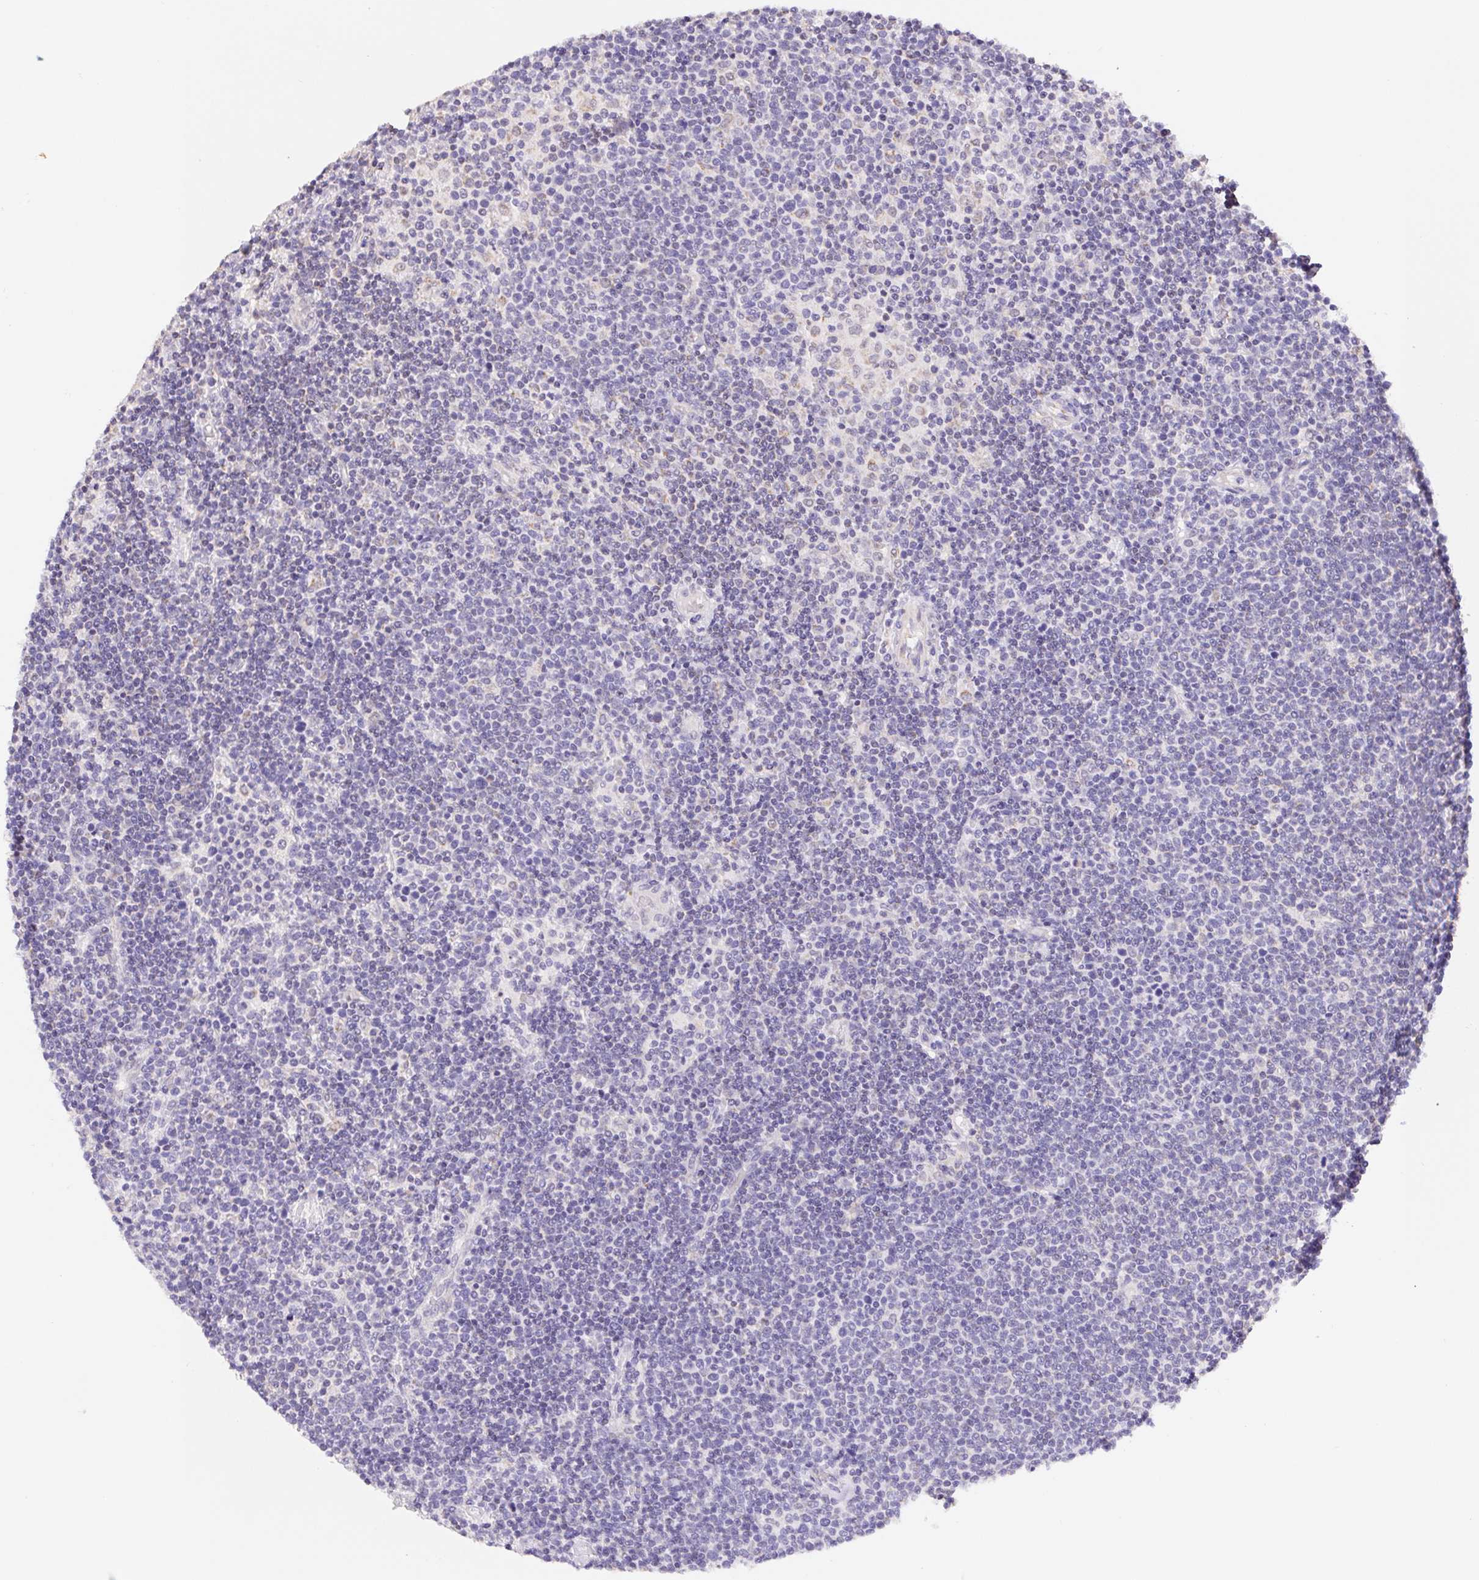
{"staining": {"intensity": "negative", "quantity": "none", "location": "none"}, "tissue": "lymphoma", "cell_type": "Tumor cells", "image_type": "cancer", "snomed": [{"axis": "morphology", "description": "Malignant lymphoma, non-Hodgkin's type, High grade"}, {"axis": "topography", "description": "Lymph node"}], "caption": "Tumor cells show no significant positivity in high-grade malignant lymphoma, non-Hodgkin's type.", "gene": "FKBP6", "patient": {"sex": "male", "age": 61}}